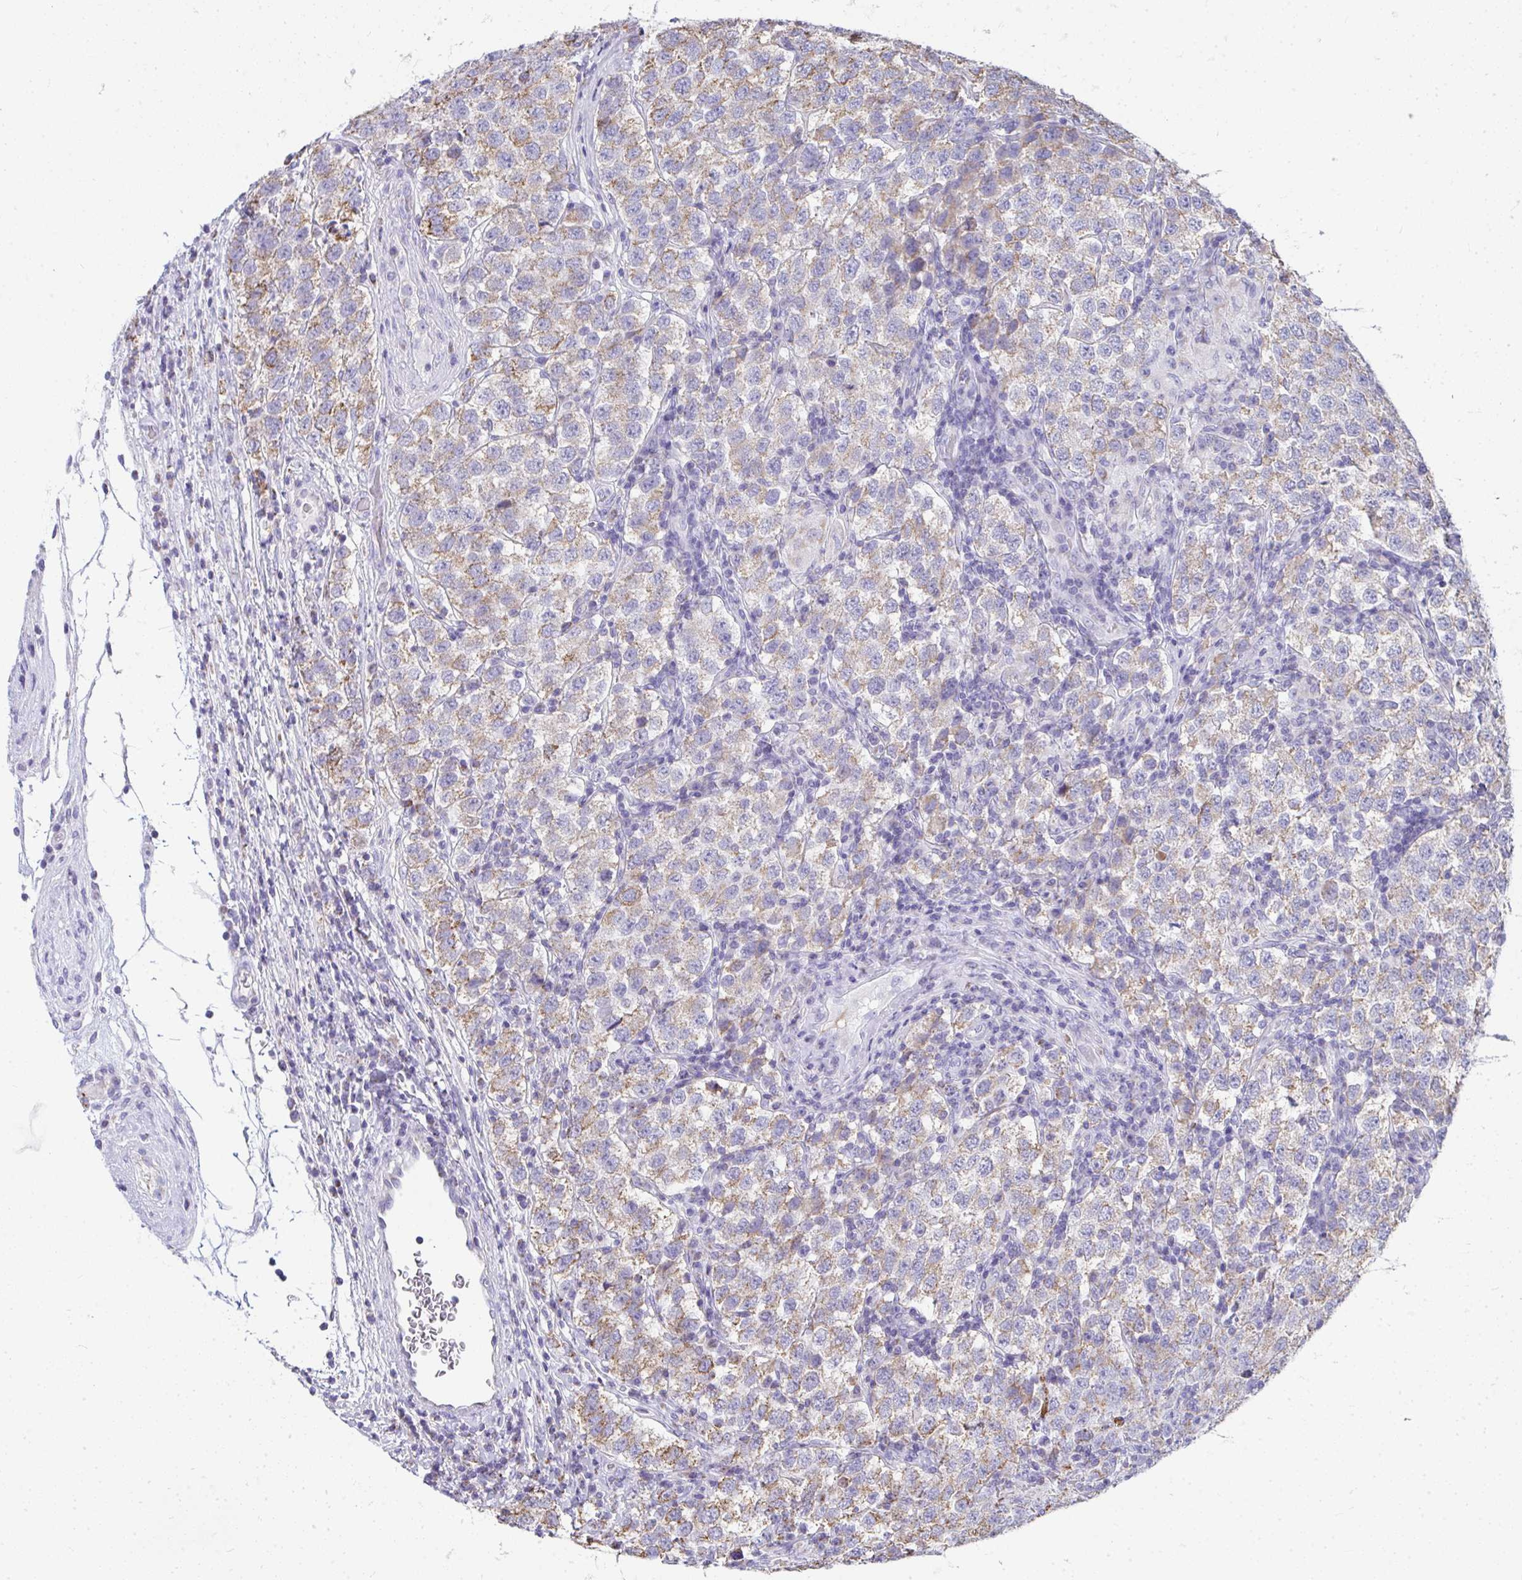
{"staining": {"intensity": "weak", "quantity": ">75%", "location": "cytoplasmic/membranous"}, "tissue": "testis cancer", "cell_type": "Tumor cells", "image_type": "cancer", "snomed": [{"axis": "morphology", "description": "Seminoma, NOS"}, {"axis": "topography", "description": "Testis"}], "caption": "This is a micrograph of immunohistochemistry (IHC) staining of seminoma (testis), which shows weak expression in the cytoplasmic/membranous of tumor cells.", "gene": "SLC6A1", "patient": {"sex": "male", "age": 34}}